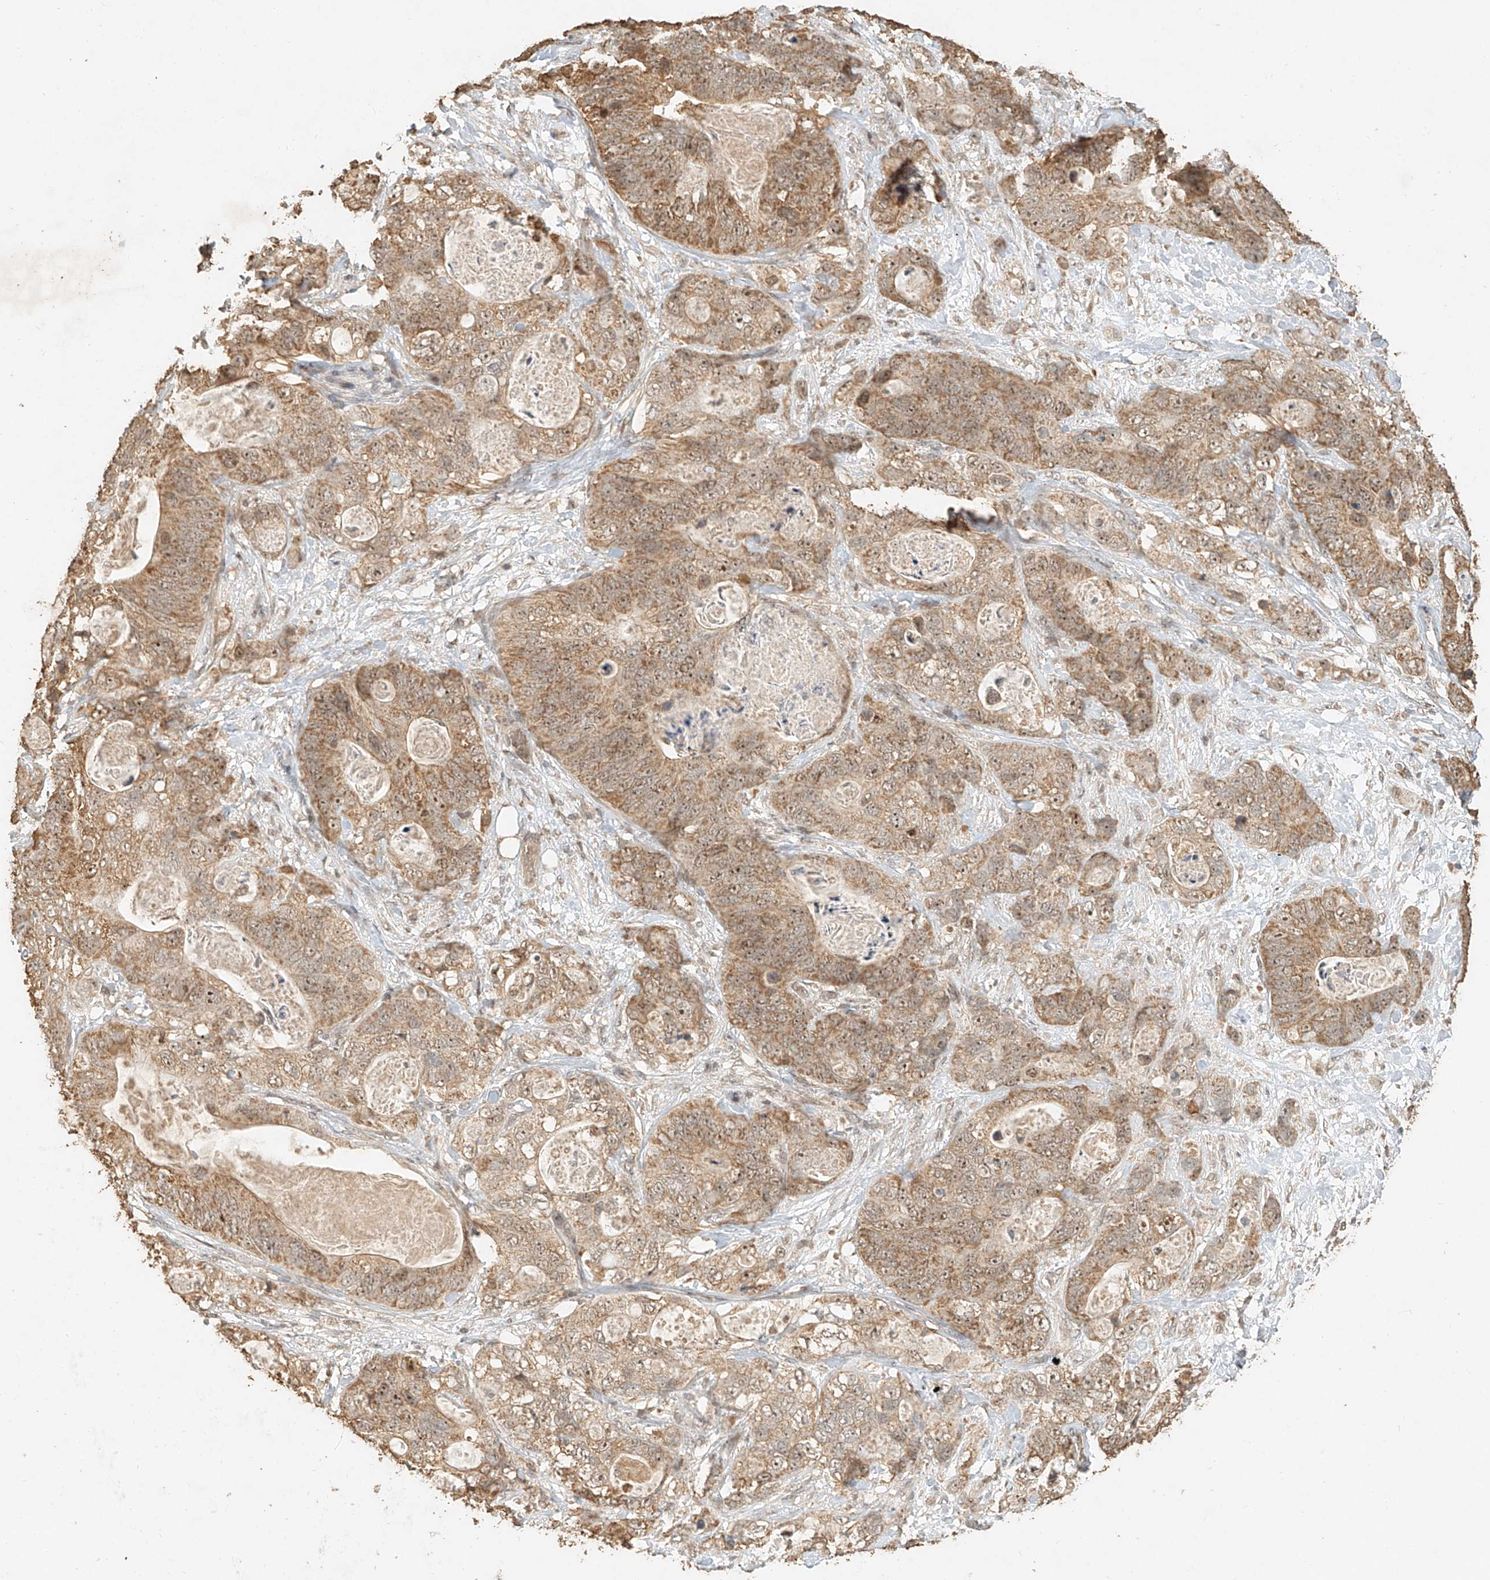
{"staining": {"intensity": "moderate", "quantity": ">75%", "location": "cytoplasmic/membranous,nuclear"}, "tissue": "stomach cancer", "cell_type": "Tumor cells", "image_type": "cancer", "snomed": [{"axis": "morphology", "description": "Normal tissue, NOS"}, {"axis": "morphology", "description": "Adenocarcinoma, NOS"}, {"axis": "topography", "description": "Stomach"}], "caption": "Stomach cancer (adenocarcinoma) tissue reveals moderate cytoplasmic/membranous and nuclear expression in about >75% of tumor cells", "gene": "CXorf58", "patient": {"sex": "female", "age": 89}}